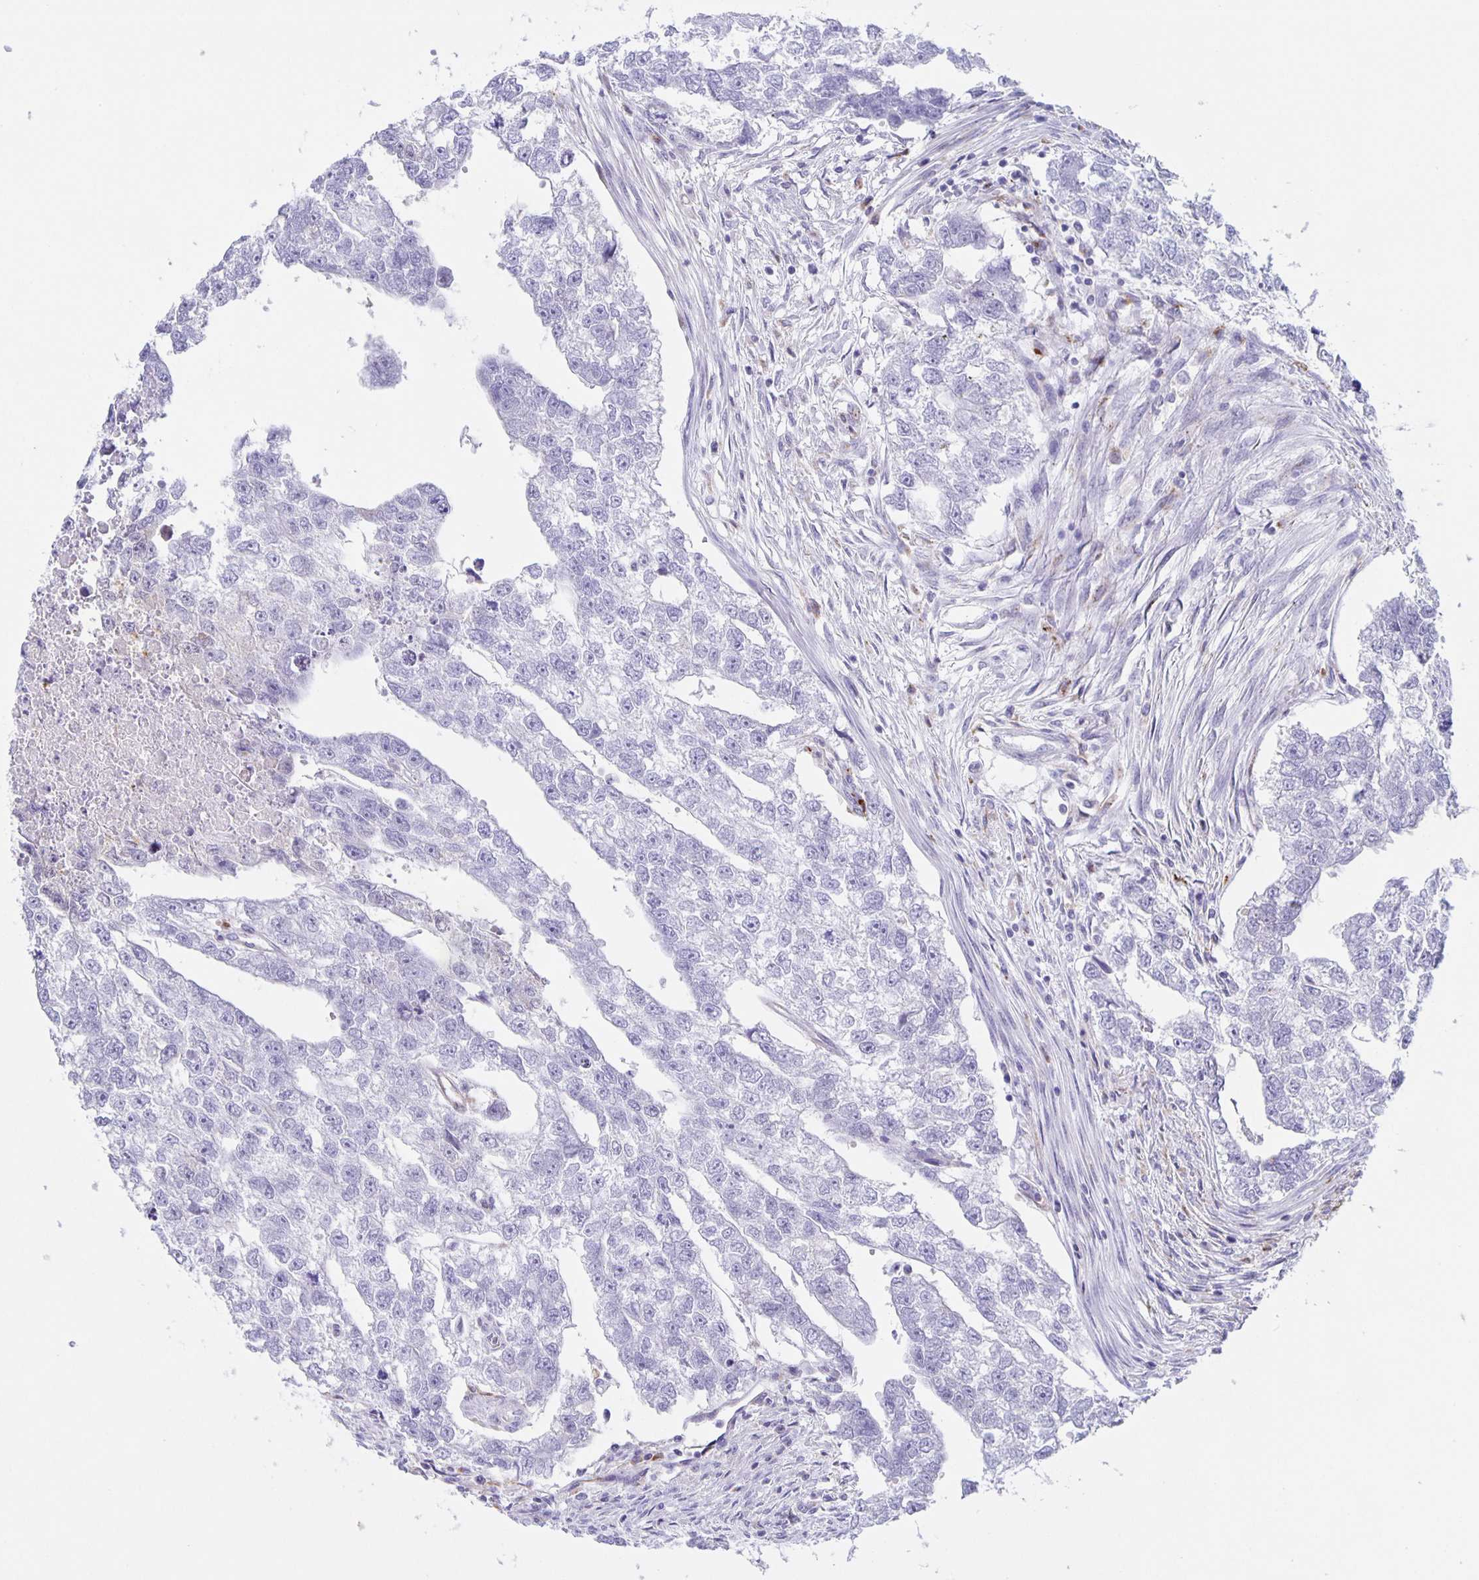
{"staining": {"intensity": "negative", "quantity": "none", "location": "none"}, "tissue": "testis cancer", "cell_type": "Tumor cells", "image_type": "cancer", "snomed": [{"axis": "morphology", "description": "Carcinoma, Embryonal, NOS"}, {"axis": "morphology", "description": "Teratoma, malignant, NOS"}, {"axis": "topography", "description": "Testis"}], "caption": "Tumor cells show no significant protein expression in testis embryonal carcinoma.", "gene": "LIPA", "patient": {"sex": "male", "age": 44}}